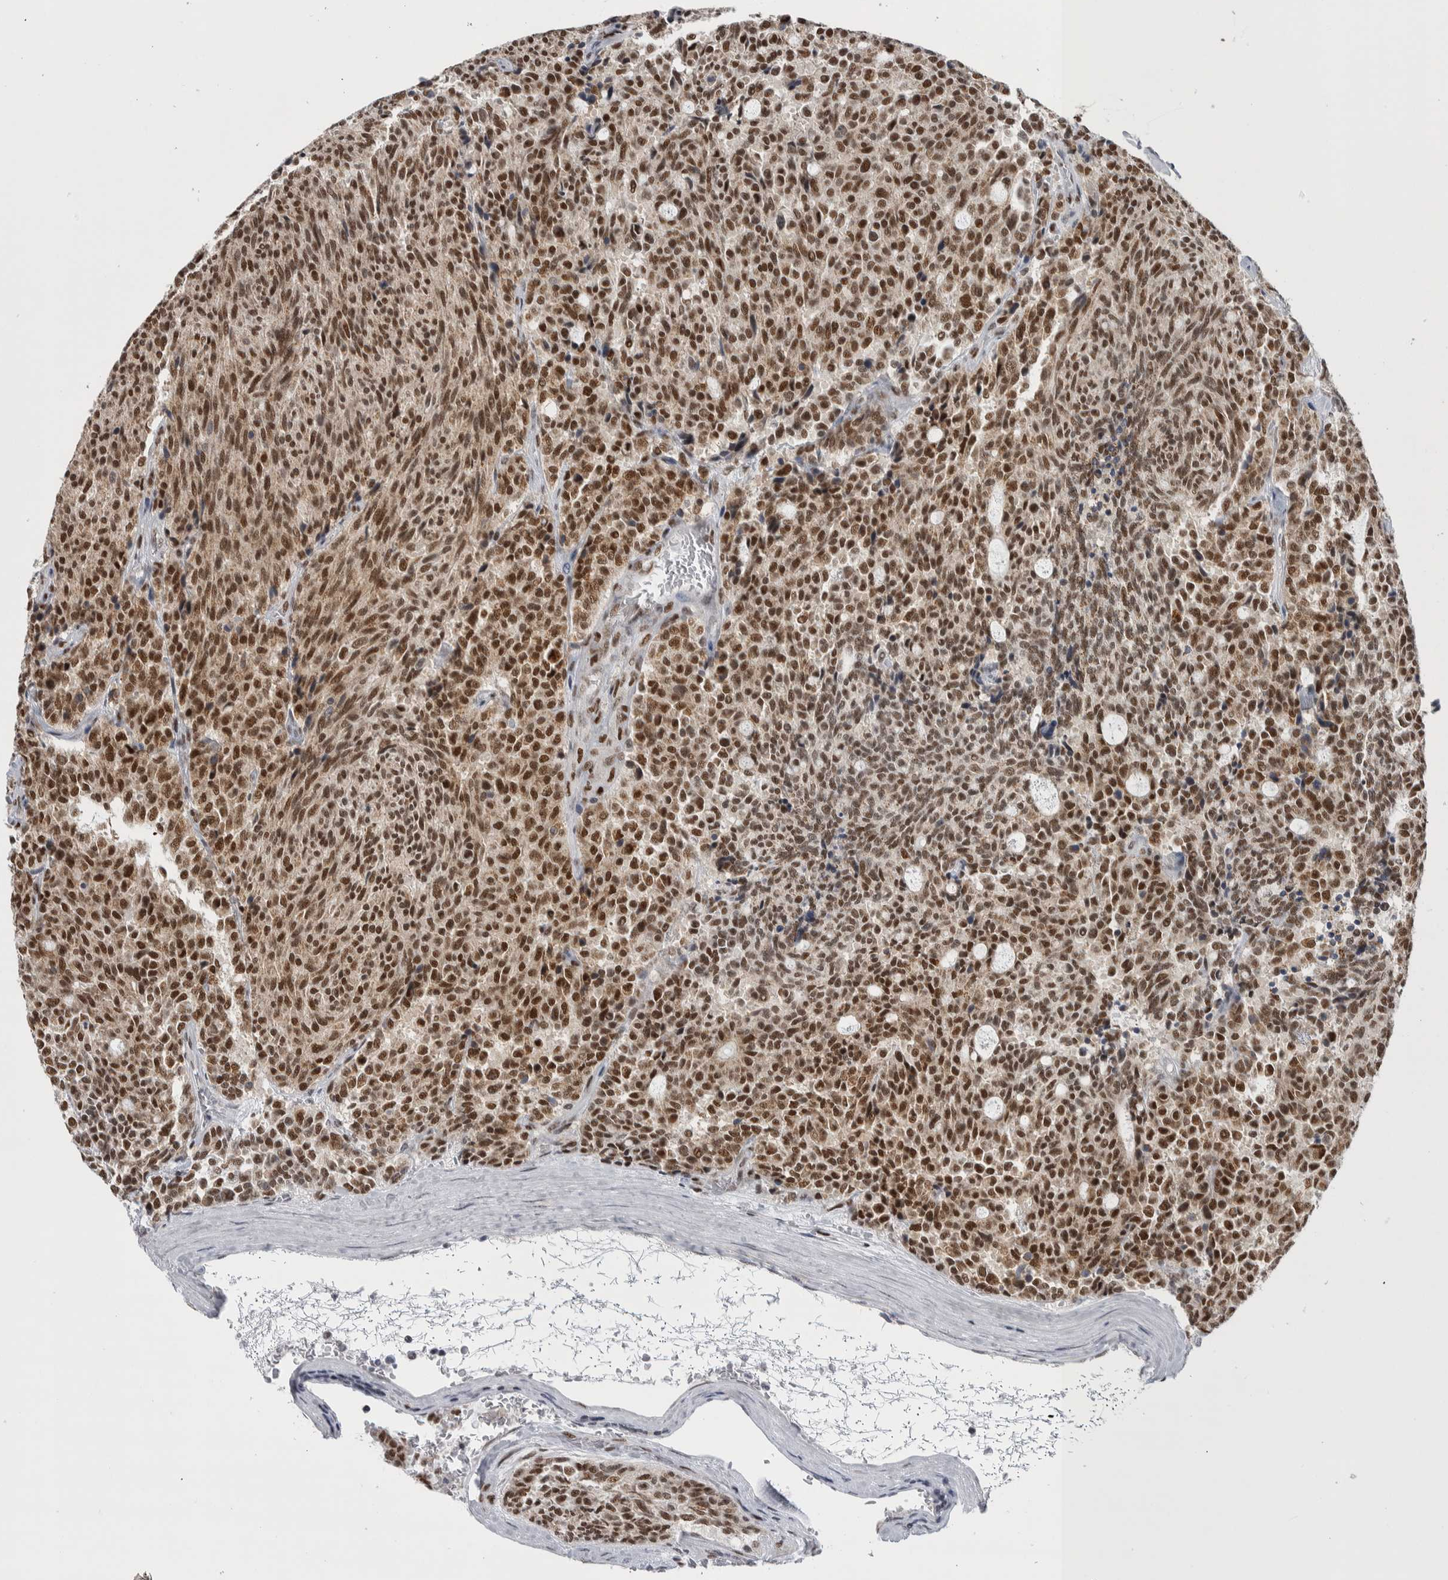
{"staining": {"intensity": "strong", "quantity": "25%-75%", "location": "cytoplasmic/membranous,nuclear"}, "tissue": "carcinoid", "cell_type": "Tumor cells", "image_type": "cancer", "snomed": [{"axis": "morphology", "description": "Carcinoid, malignant, NOS"}, {"axis": "topography", "description": "Pancreas"}], "caption": "Brown immunohistochemical staining in human carcinoid (malignant) shows strong cytoplasmic/membranous and nuclear expression in about 25%-75% of tumor cells.", "gene": "HEXIM2", "patient": {"sex": "female", "age": 54}}